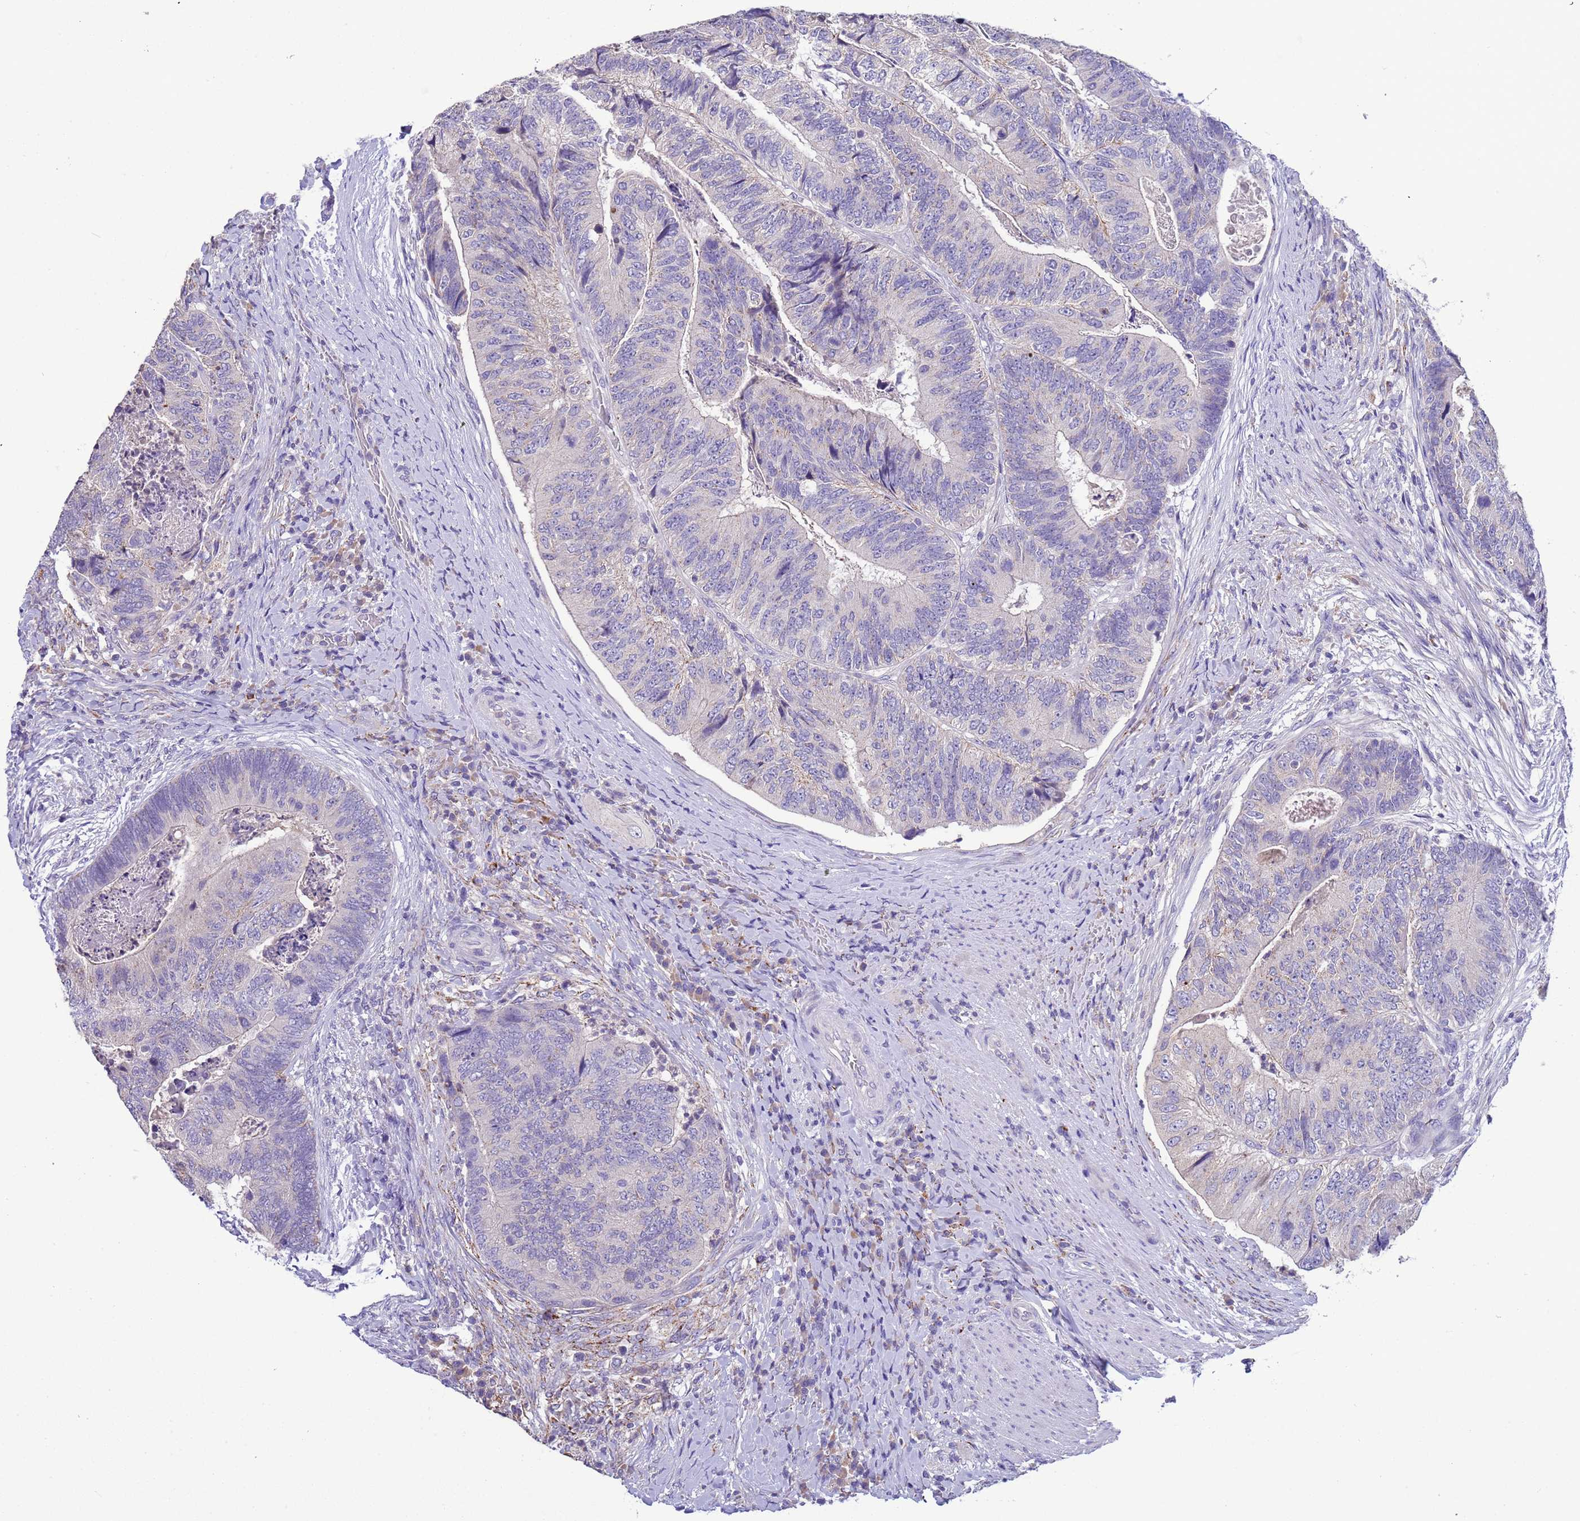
{"staining": {"intensity": "negative", "quantity": "none", "location": "none"}, "tissue": "colorectal cancer", "cell_type": "Tumor cells", "image_type": "cancer", "snomed": [{"axis": "morphology", "description": "Adenocarcinoma, NOS"}, {"axis": "topography", "description": "Colon"}], "caption": "Immunohistochemistry (IHC) photomicrograph of human colorectal cancer stained for a protein (brown), which exhibits no staining in tumor cells.", "gene": "SLC24A3", "patient": {"sex": "female", "age": 67}}